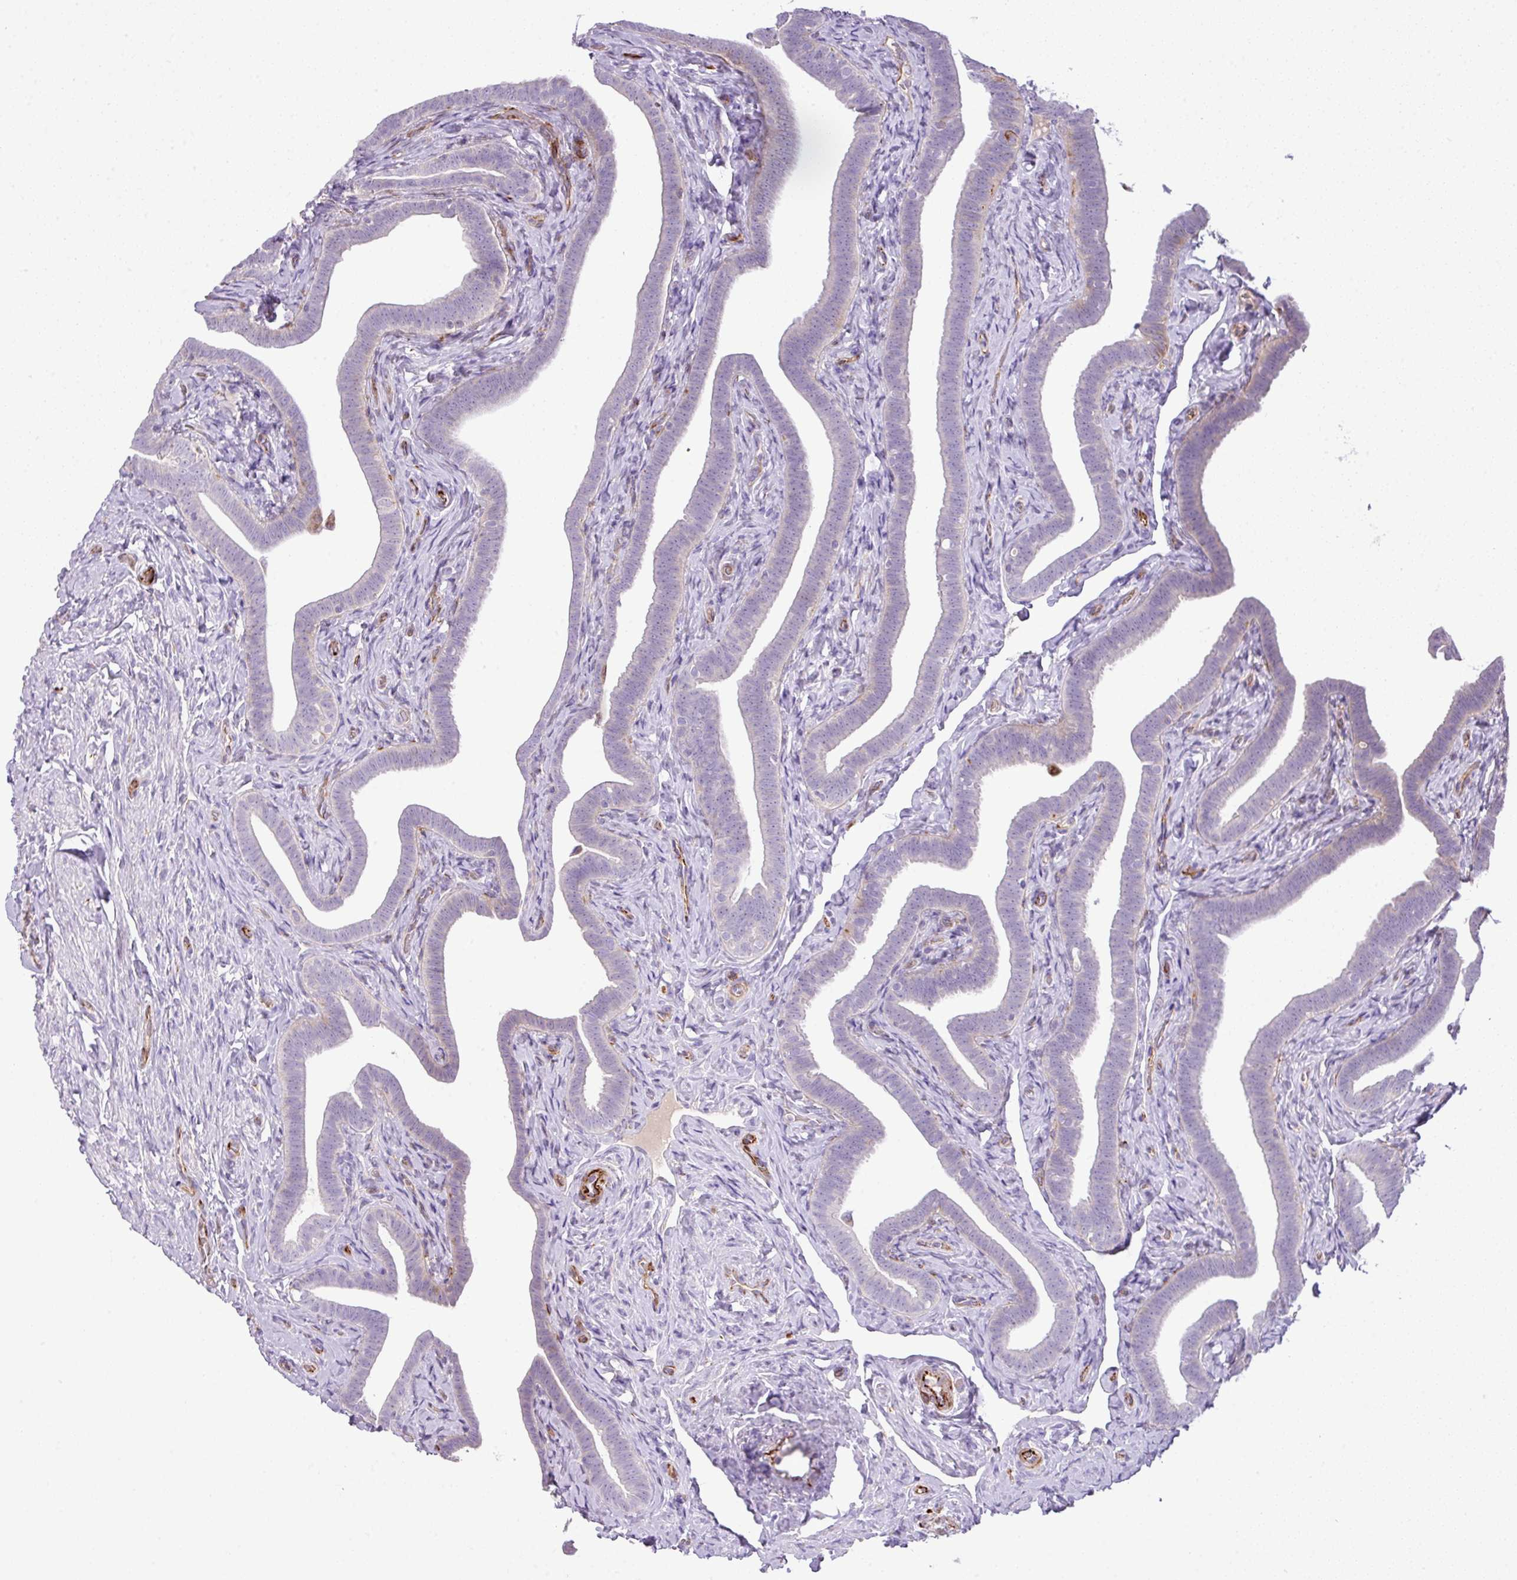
{"staining": {"intensity": "negative", "quantity": "none", "location": "none"}, "tissue": "fallopian tube", "cell_type": "Glandular cells", "image_type": "normal", "snomed": [{"axis": "morphology", "description": "Normal tissue, NOS"}, {"axis": "topography", "description": "Fallopian tube"}], "caption": "DAB immunohistochemical staining of normal fallopian tube reveals no significant expression in glandular cells. (Stains: DAB (3,3'-diaminobenzidine) immunohistochemistry (IHC) with hematoxylin counter stain, Microscopy: brightfield microscopy at high magnification).", "gene": "ENSG00000273748", "patient": {"sex": "female", "age": 69}}